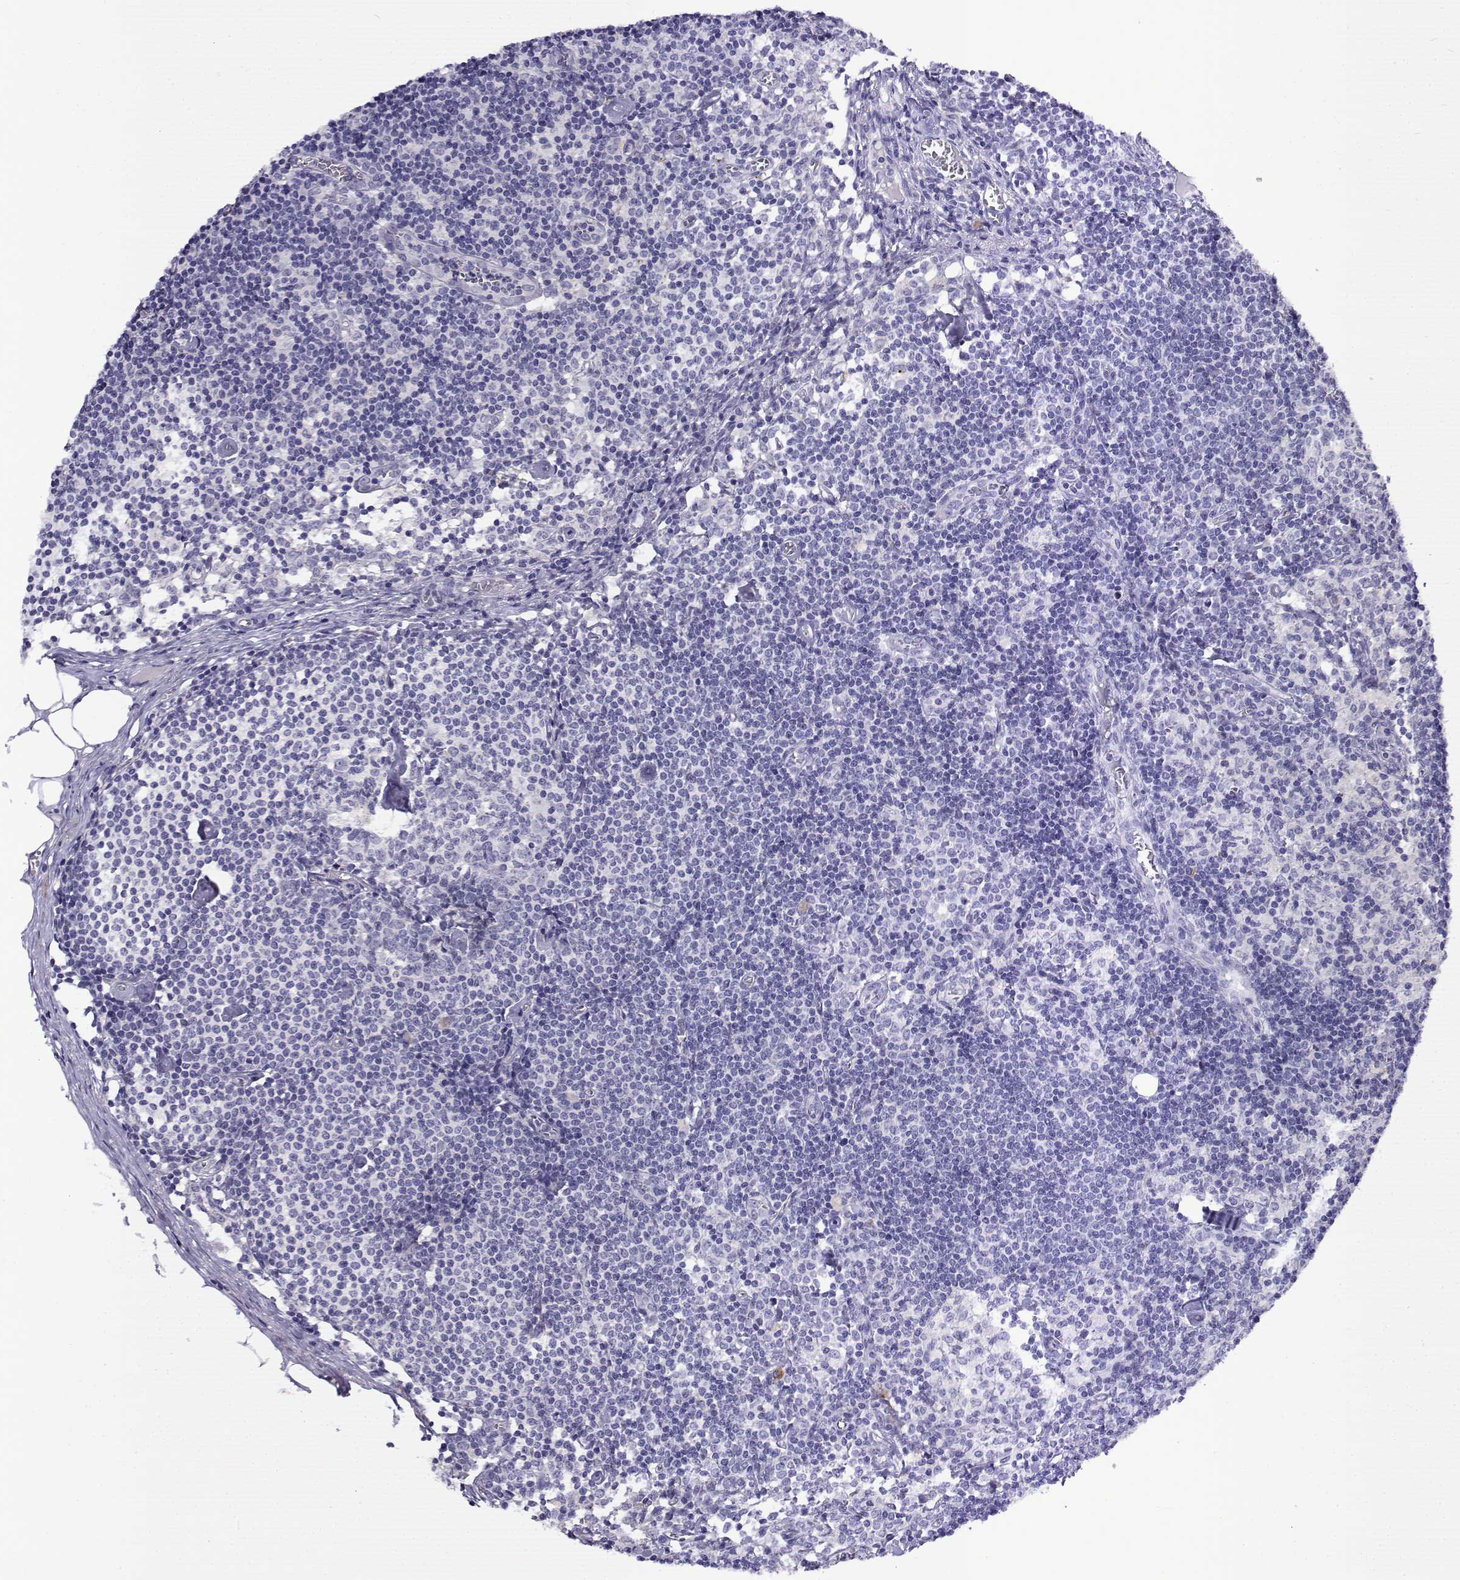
{"staining": {"intensity": "negative", "quantity": "none", "location": "none"}, "tissue": "lymph node", "cell_type": "Germinal center cells", "image_type": "normal", "snomed": [{"axis": "morphology", "description": "Normal tissue, NOS"}, {"axis": "topography", "description": "Lymph node"}], "caption": "Immunohistochemical staining of unremarkable lymph node shows no significant positivity in germinal center cells. Brightfield microscopy of immunohistochemistry stained with DAB (3,3'-diaminobenzidine) (brown) and hematoxylin (blue), captured at high magnification.", "gene": "NOS1AP", "patient": {"sex": "female", "age": 52}}